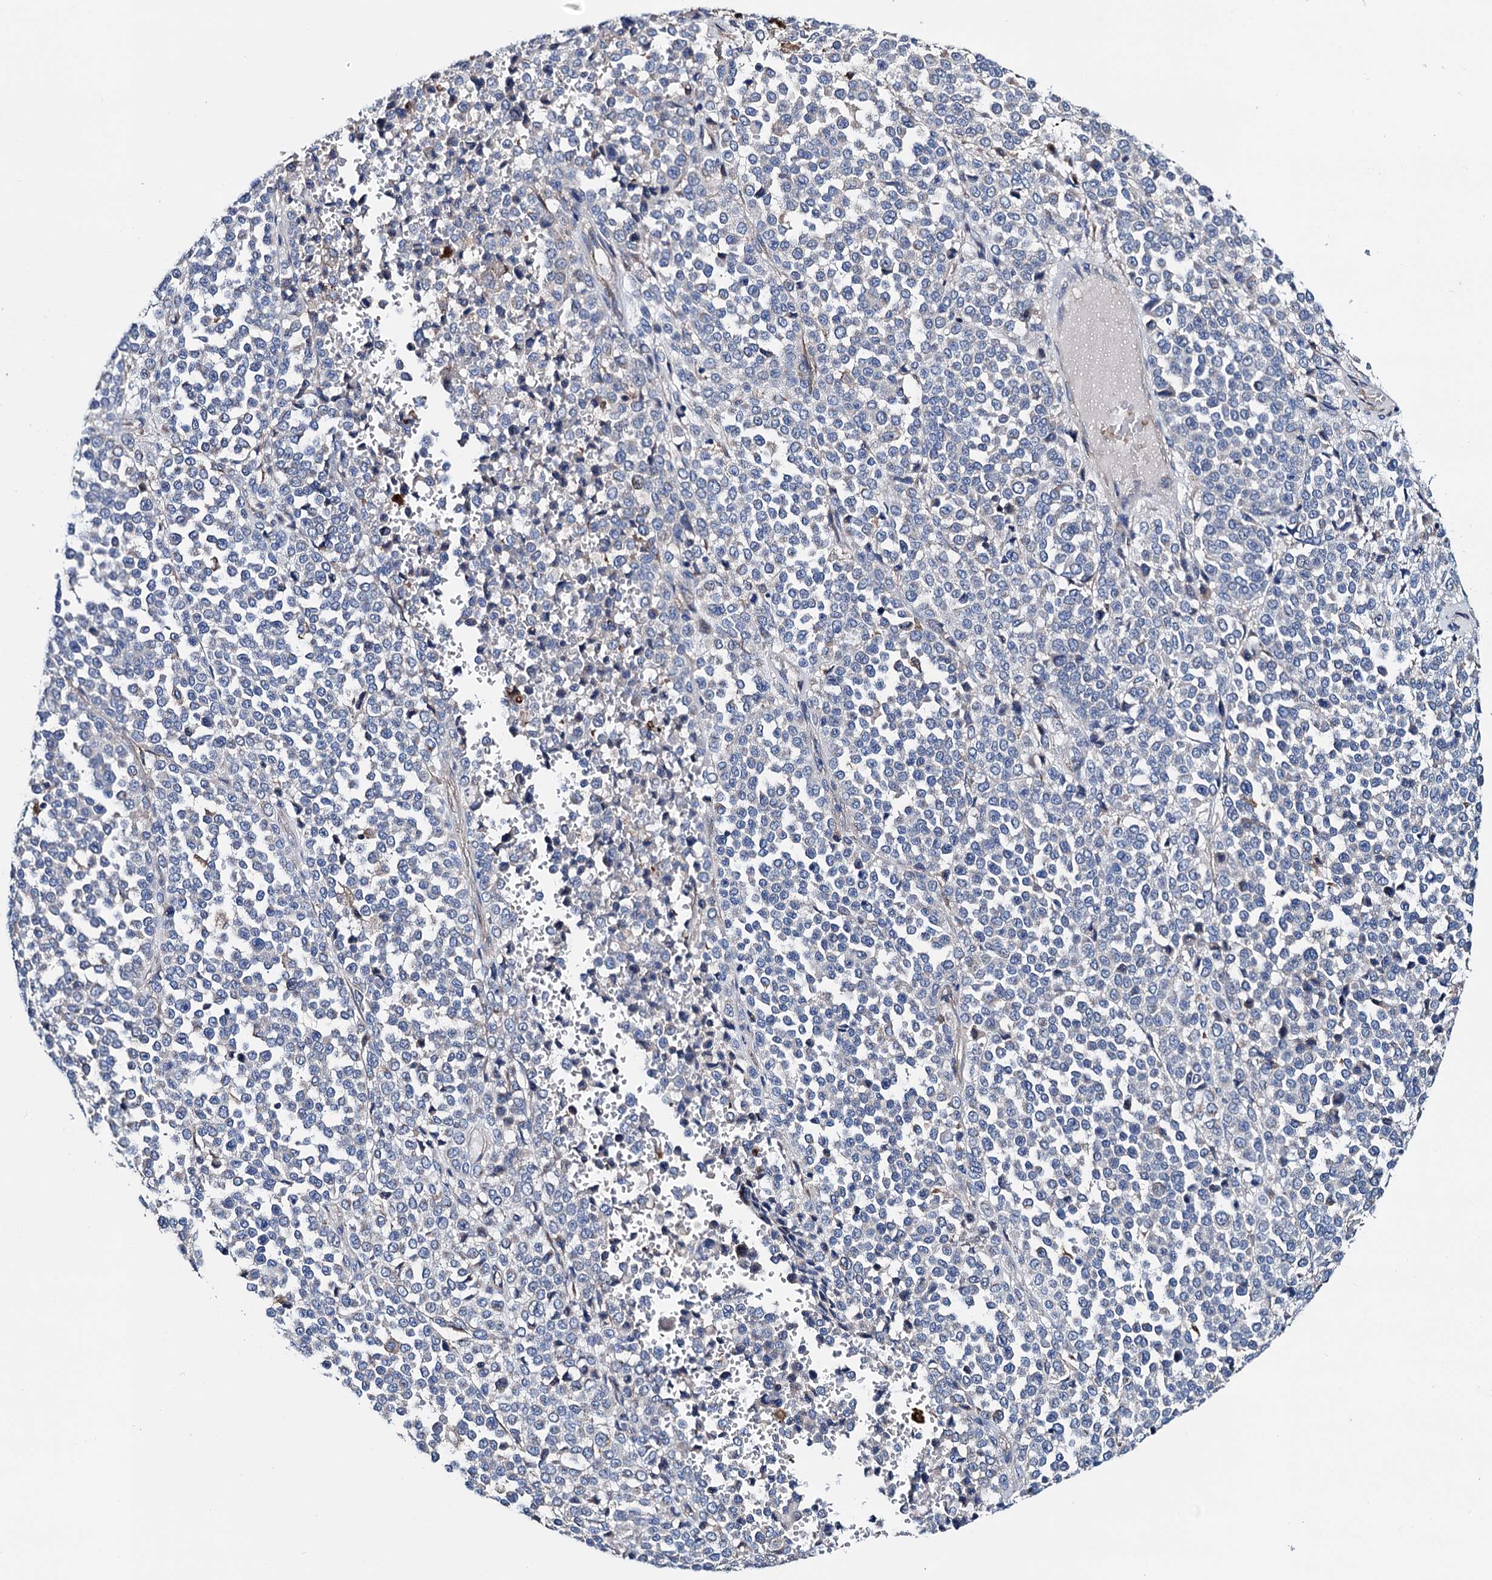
{"staining": {"intensity": "negative", "quantity": "none", "location": "none"}, "tissue": "melanoma", "cell_type": "Tumor cells", "image_type": "cancer", "snomed": [{"axis": "morphology", "description": "Malignant melanoma, Metastatic site"}, {"axis": "topography", "description": "Pancreas"}], "caption": "Micrograph shows no protein expression in tumor cells of melanoma tissue. The staining is performed using DAB brown chromogen with nuclei counter-stained in using hematoxylin.", "gene": "GCOM1", "patient": {"sex": "female", "age": 30}}